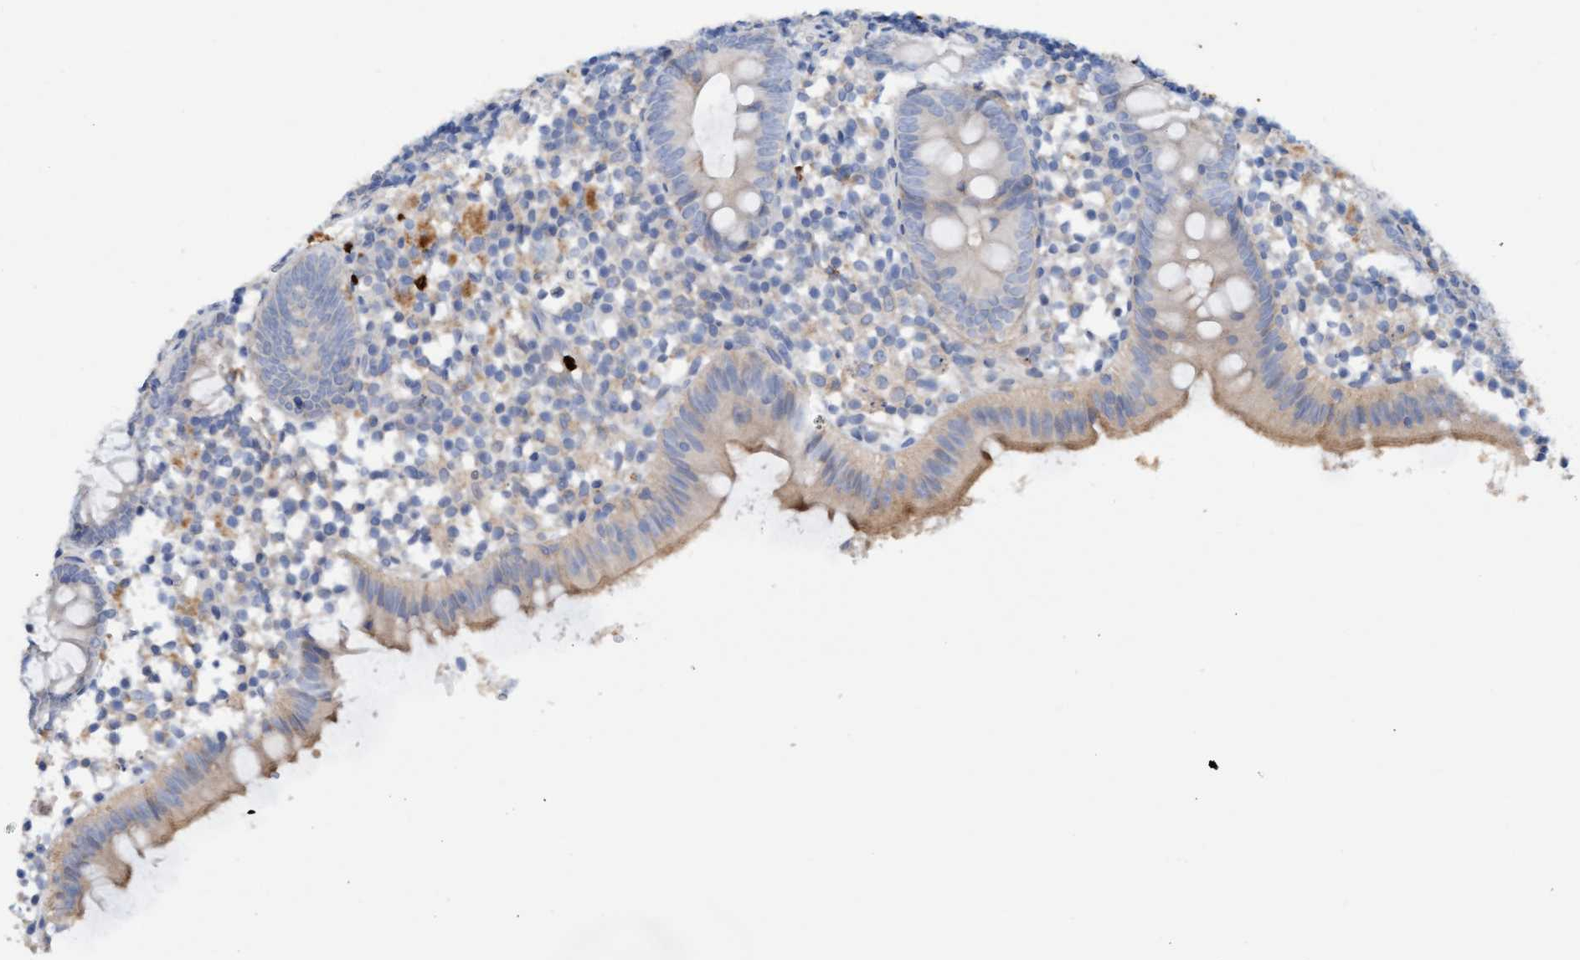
{"staining": {"intensity": "weak", "quantity": ">75%", "location": "cytoplasmic/membranous"}, "tissue": "appendix", "cell_type": "Glandular cells", "image_type": "normal", "snomed": [{"axis": "morphology", "description": "Normal tissue, NOS"}, {"axis": "topography", "description": "Appendix"}], "caption": "Immunohistochemistry (DAB (3,3'-diaminobenzidine)) staining of unremarkable human appendix reveals weak cytoplasmic/membranous protein positivity in about >75% of glandular cells.", "gene": "MMP8", "patient": {"sex": "female", "age": 20}}